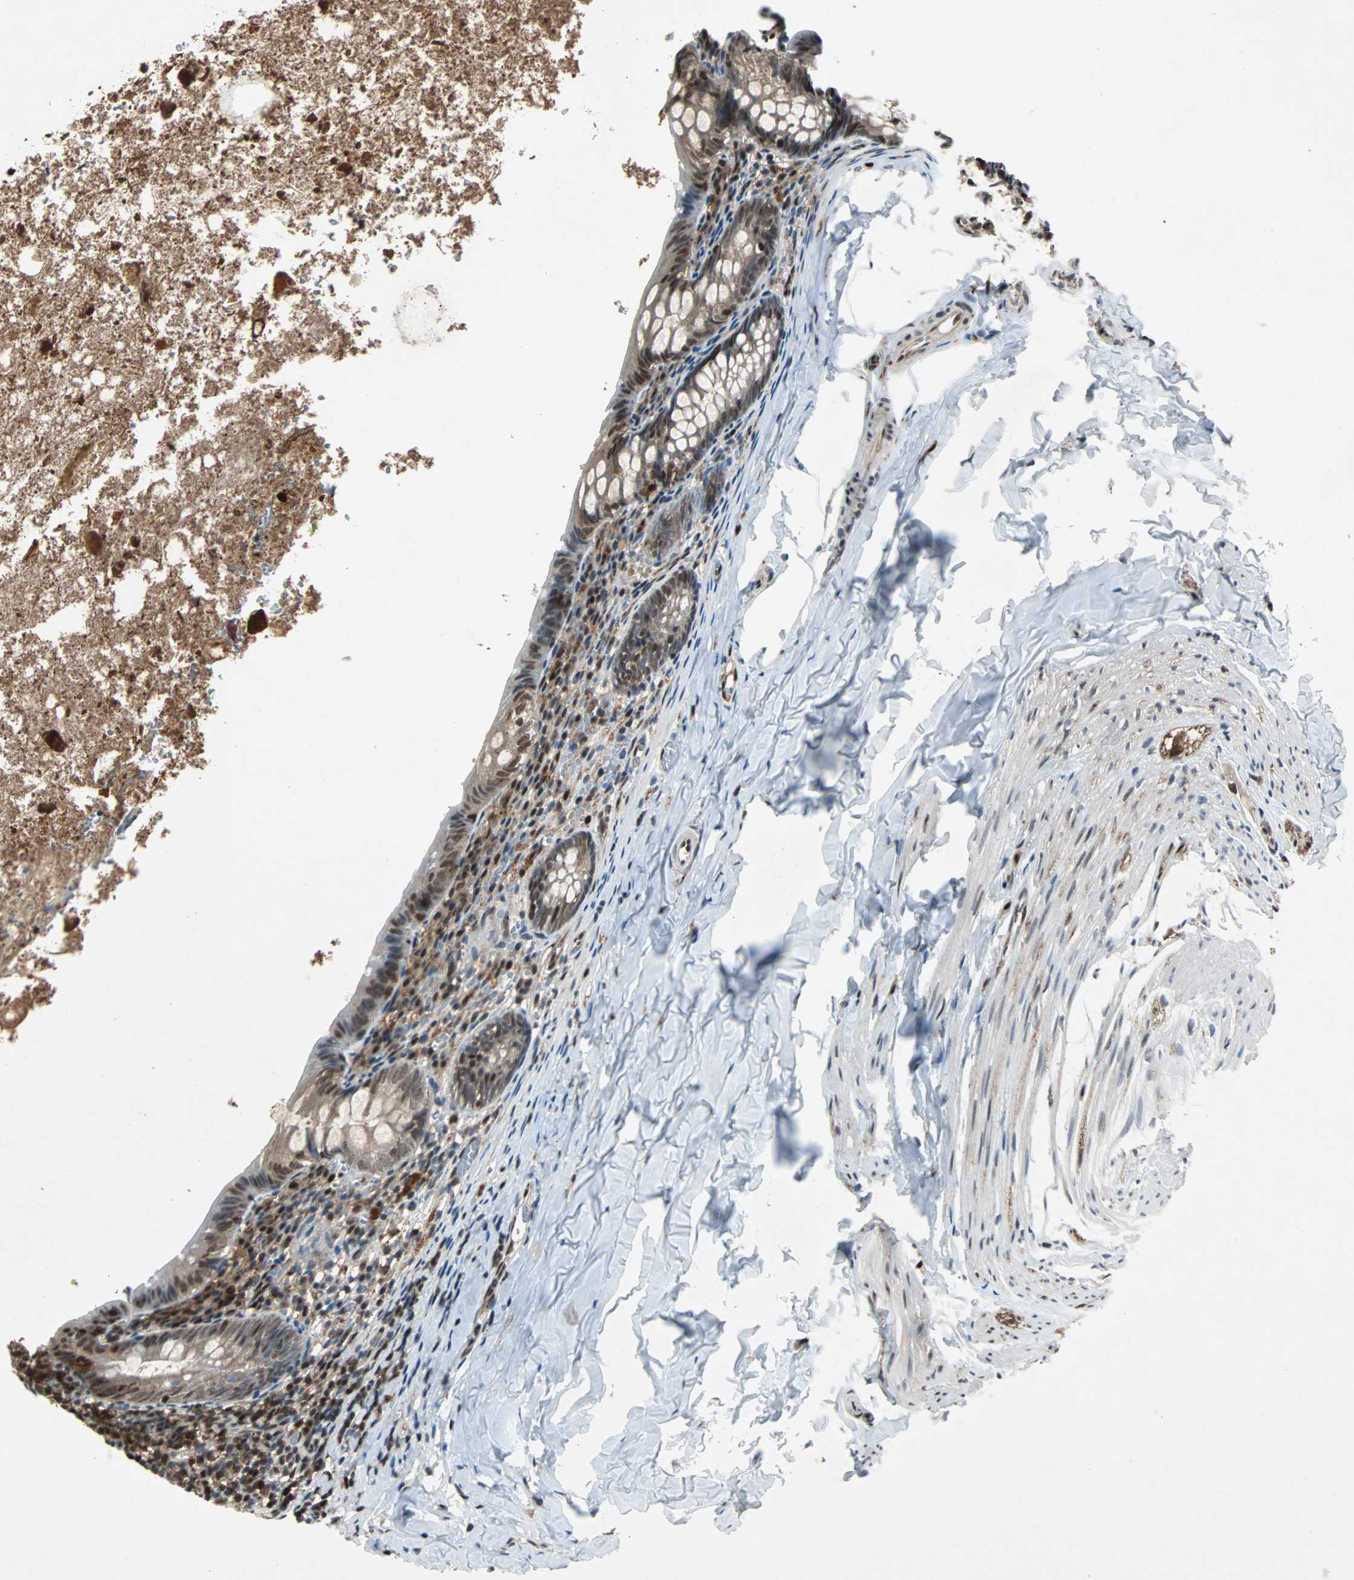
{"staining": {"intensity": "moderate", "quantity": ">75%", "location": "nuclear"}, "tissue": "appendix", "cell_type": "Glandular cells", "image_type": "normal", "snomed": [{"axis": "morphology", "description": "Normal tissue, NOS"}, {"axis": "topography", "description": "Appendix"}], "caption": "Immunohistochemical staining of normal human appendix demonstrates moderate nuclear protein staining in approximately >75% of glandular cells. Nuclei are stained in blue.", "gene": "ACLY", "patient": {"sex": "female", "age": 10}}